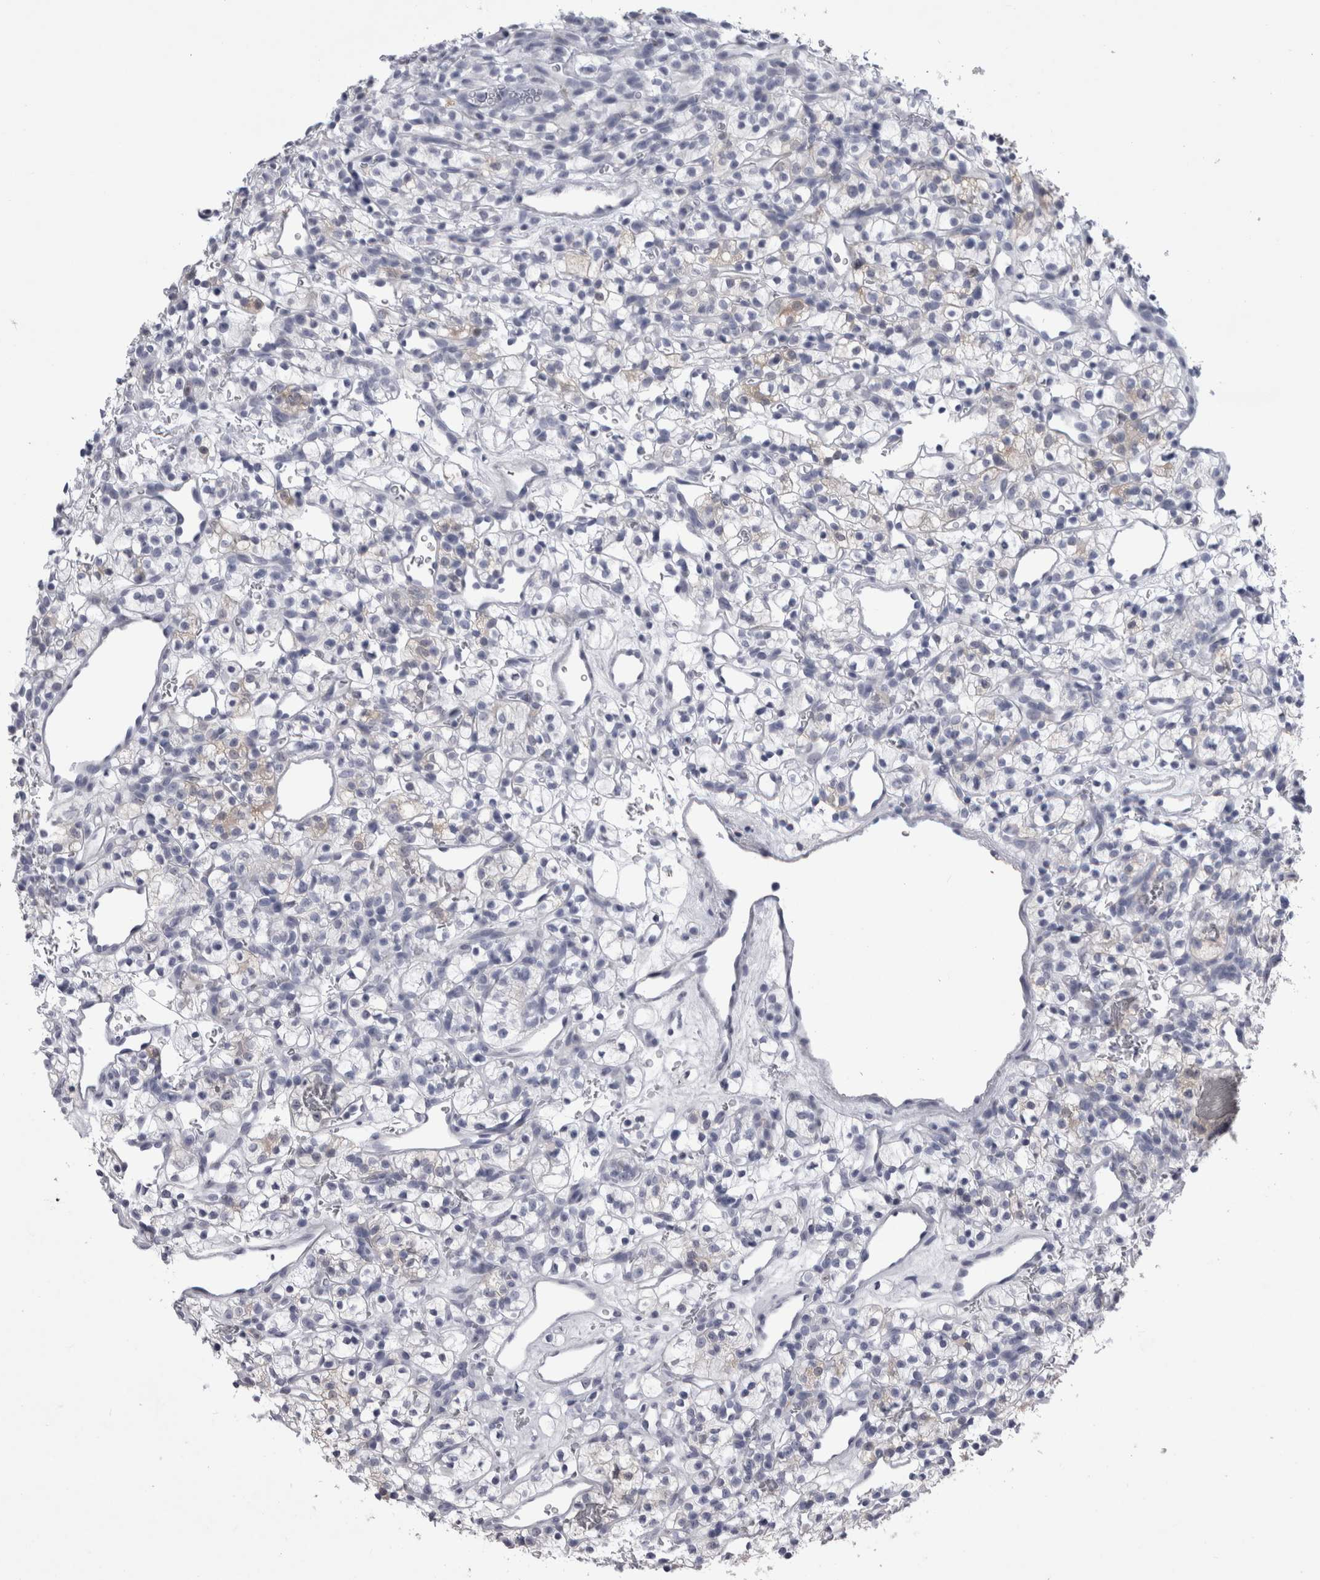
{"staining": {"intensity": "negative", "quantity": "none", "location": "none"}, "tissue": "renal cancer", "cell_type": "Tumor cells", "image_type": "cancer", "snomed": [{"axis": "morphology", "description": "Adenocarcinoma, NOS"}, {"axis": "topography", "description": "Kidney"}], "caption": "An immunohistochemistry (IHC) histopathology image of renal cancer (adenocarcinoma) is shown. There is no staining in tumor cells of renal cancer (adenocarcinoma). Nuclei are stained in blue.", "gene": "ALDH8A1", "patient": {"sex": "female", "age": 57}}